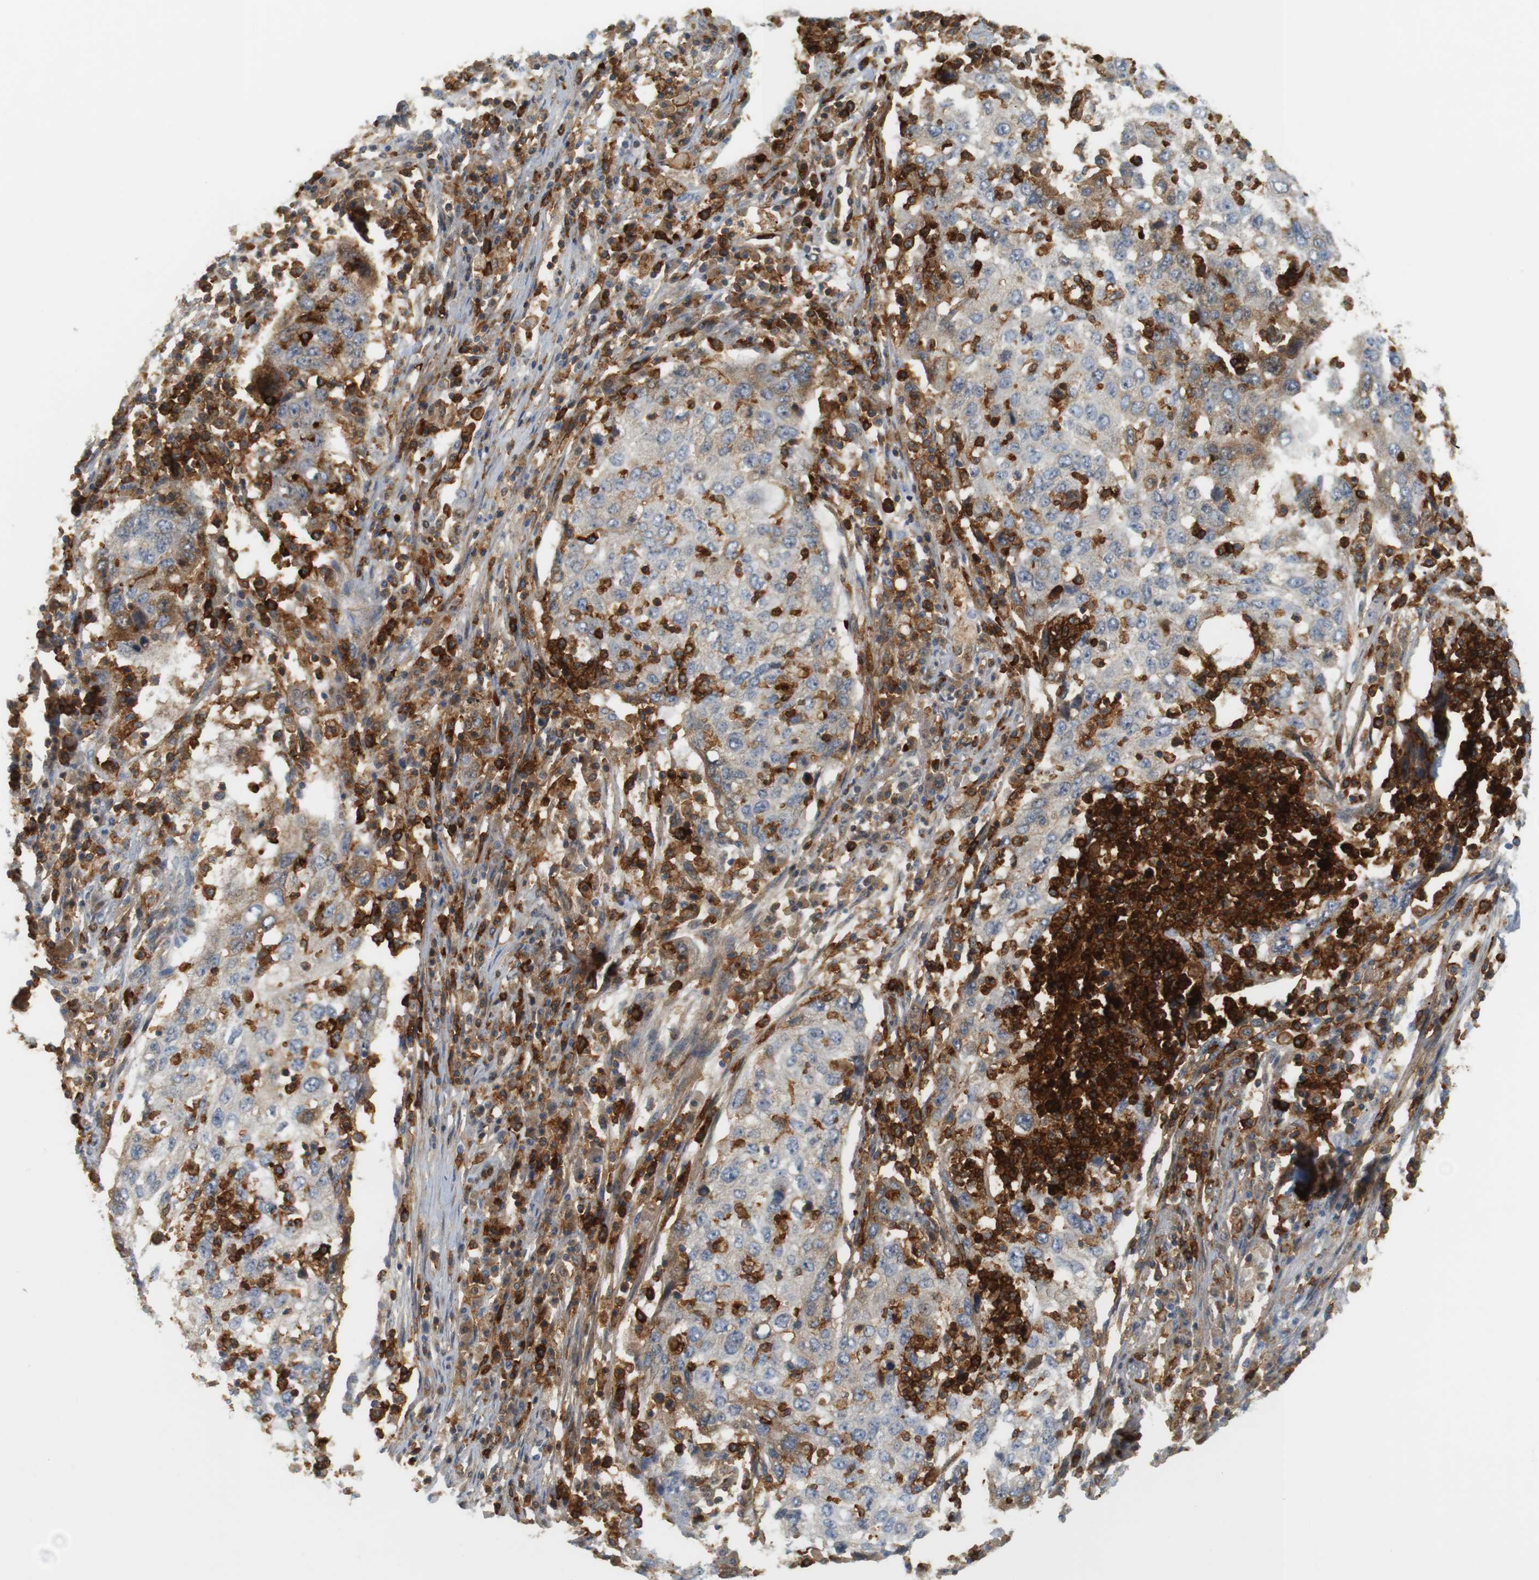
{"staining": {"intensity": "negative", "quantity": "none", "location": "none"}, "tissue": "lung cancer", "cell_type": "Tumor cells", "image_type": "cancer", "snomed": [{"axis": "morphology", "description": "Squamous cell carcinoma, NOS"}, {"axis": "topography", "description": "Lung"}], "caption": "Human squamous cell carcinoma (lung) stained for a protein using immunohistochemistry reveals no expression in tumor cells.", "gene": "SIRPA", "patient": {"sex": "female", "age": 63}}